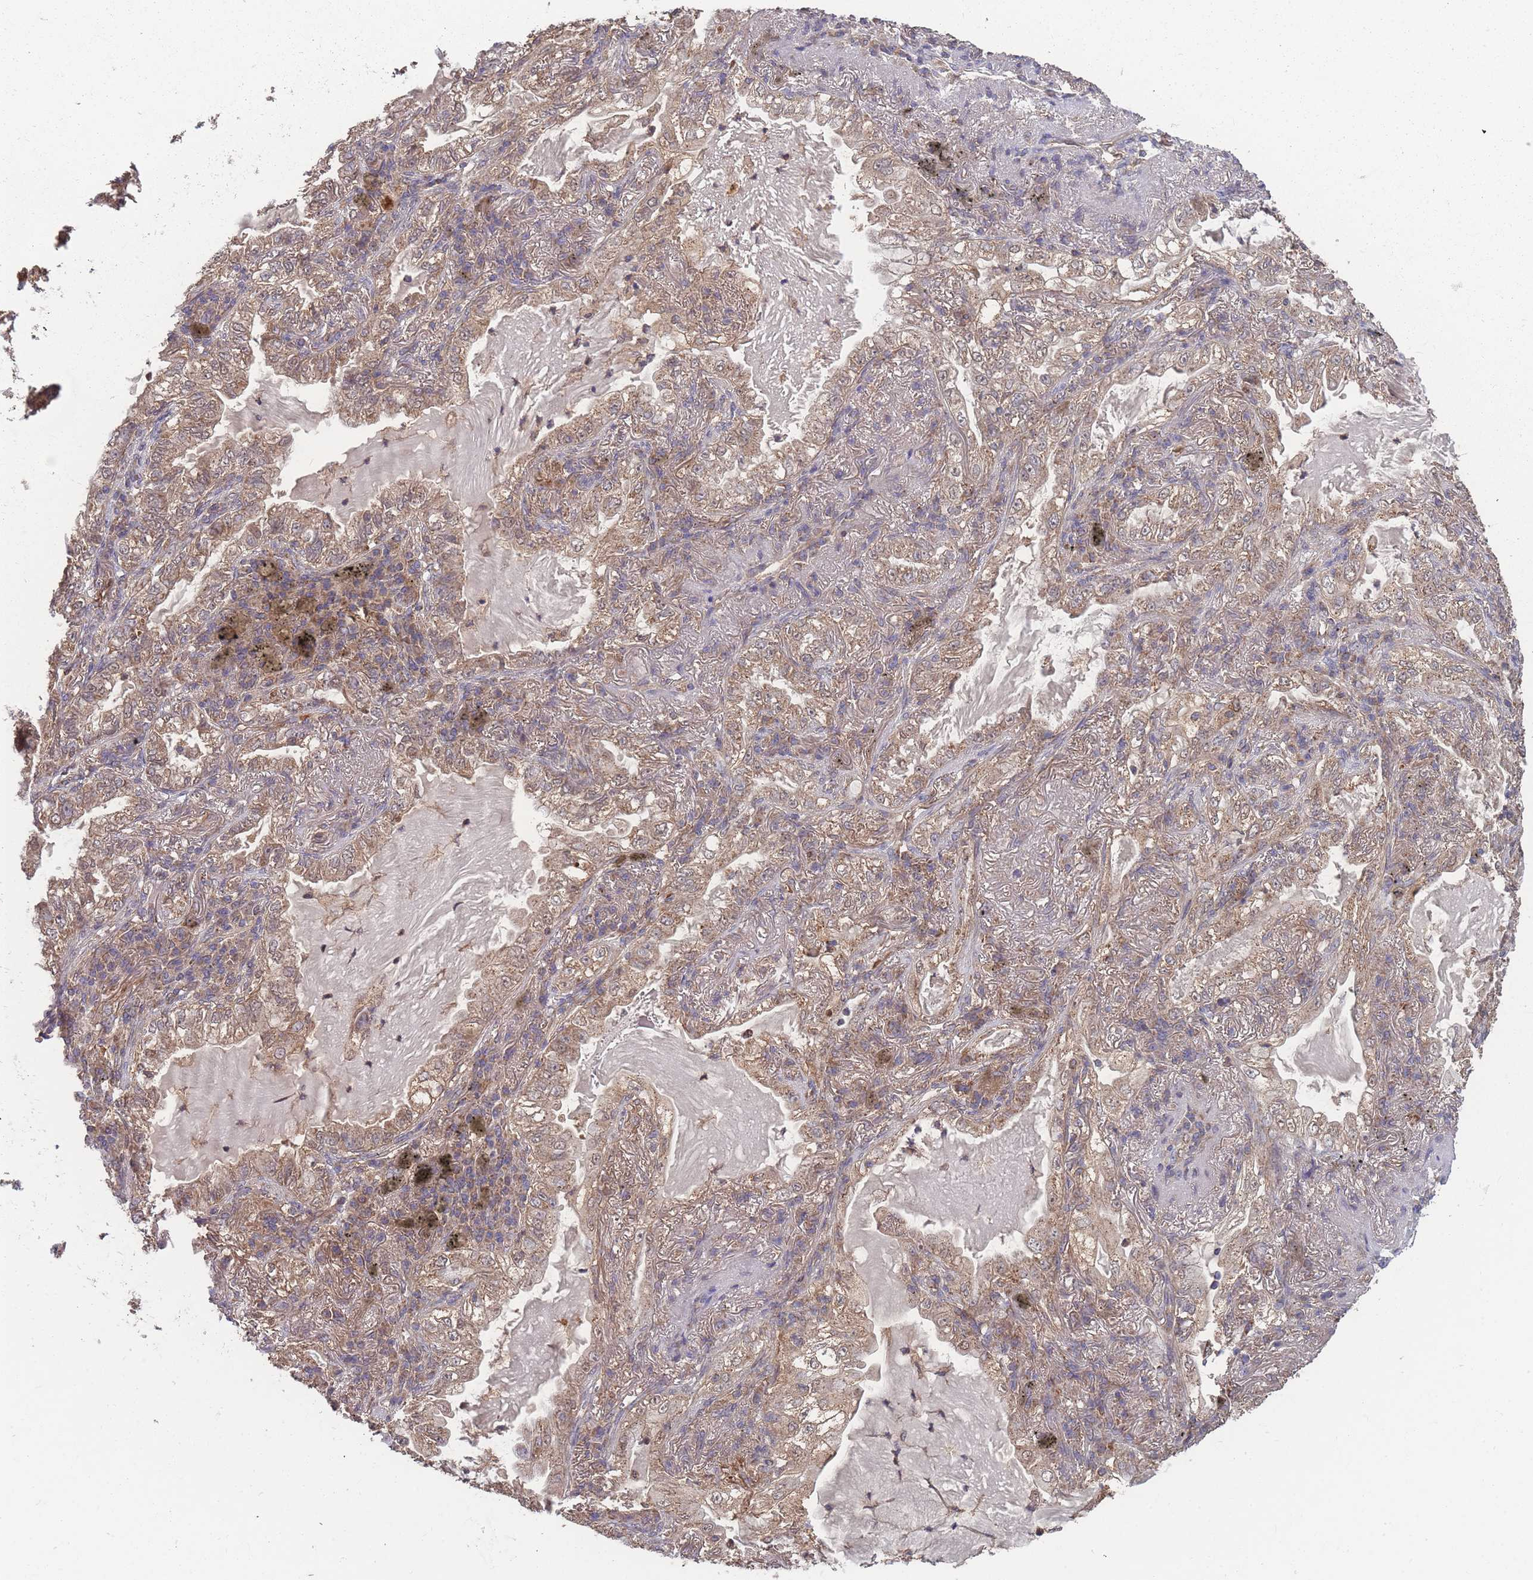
{"staining": {"intensity": "moderate", "quantity": ">75%", "location": "cytoplasmic/membranous"}, "tissue": "lung cancer", "cell_type": "Tumor cells", "image_type": "cancer", "snomed": [{"axis": "morphology", "description": "Adenocarcinoma, NOS"}, {"axis": "topography", "description": "Lung"}], "caption": "Immunohistochemistry micrograph of human lung adenocarcinoma stained for a protein (brown), which reveals medium levels of moderate cytoplasmic/membranous staining in about >75% of tumor cells.", "gene": "SLC35B4", "patient": {"sex": "female", "age": 73}}